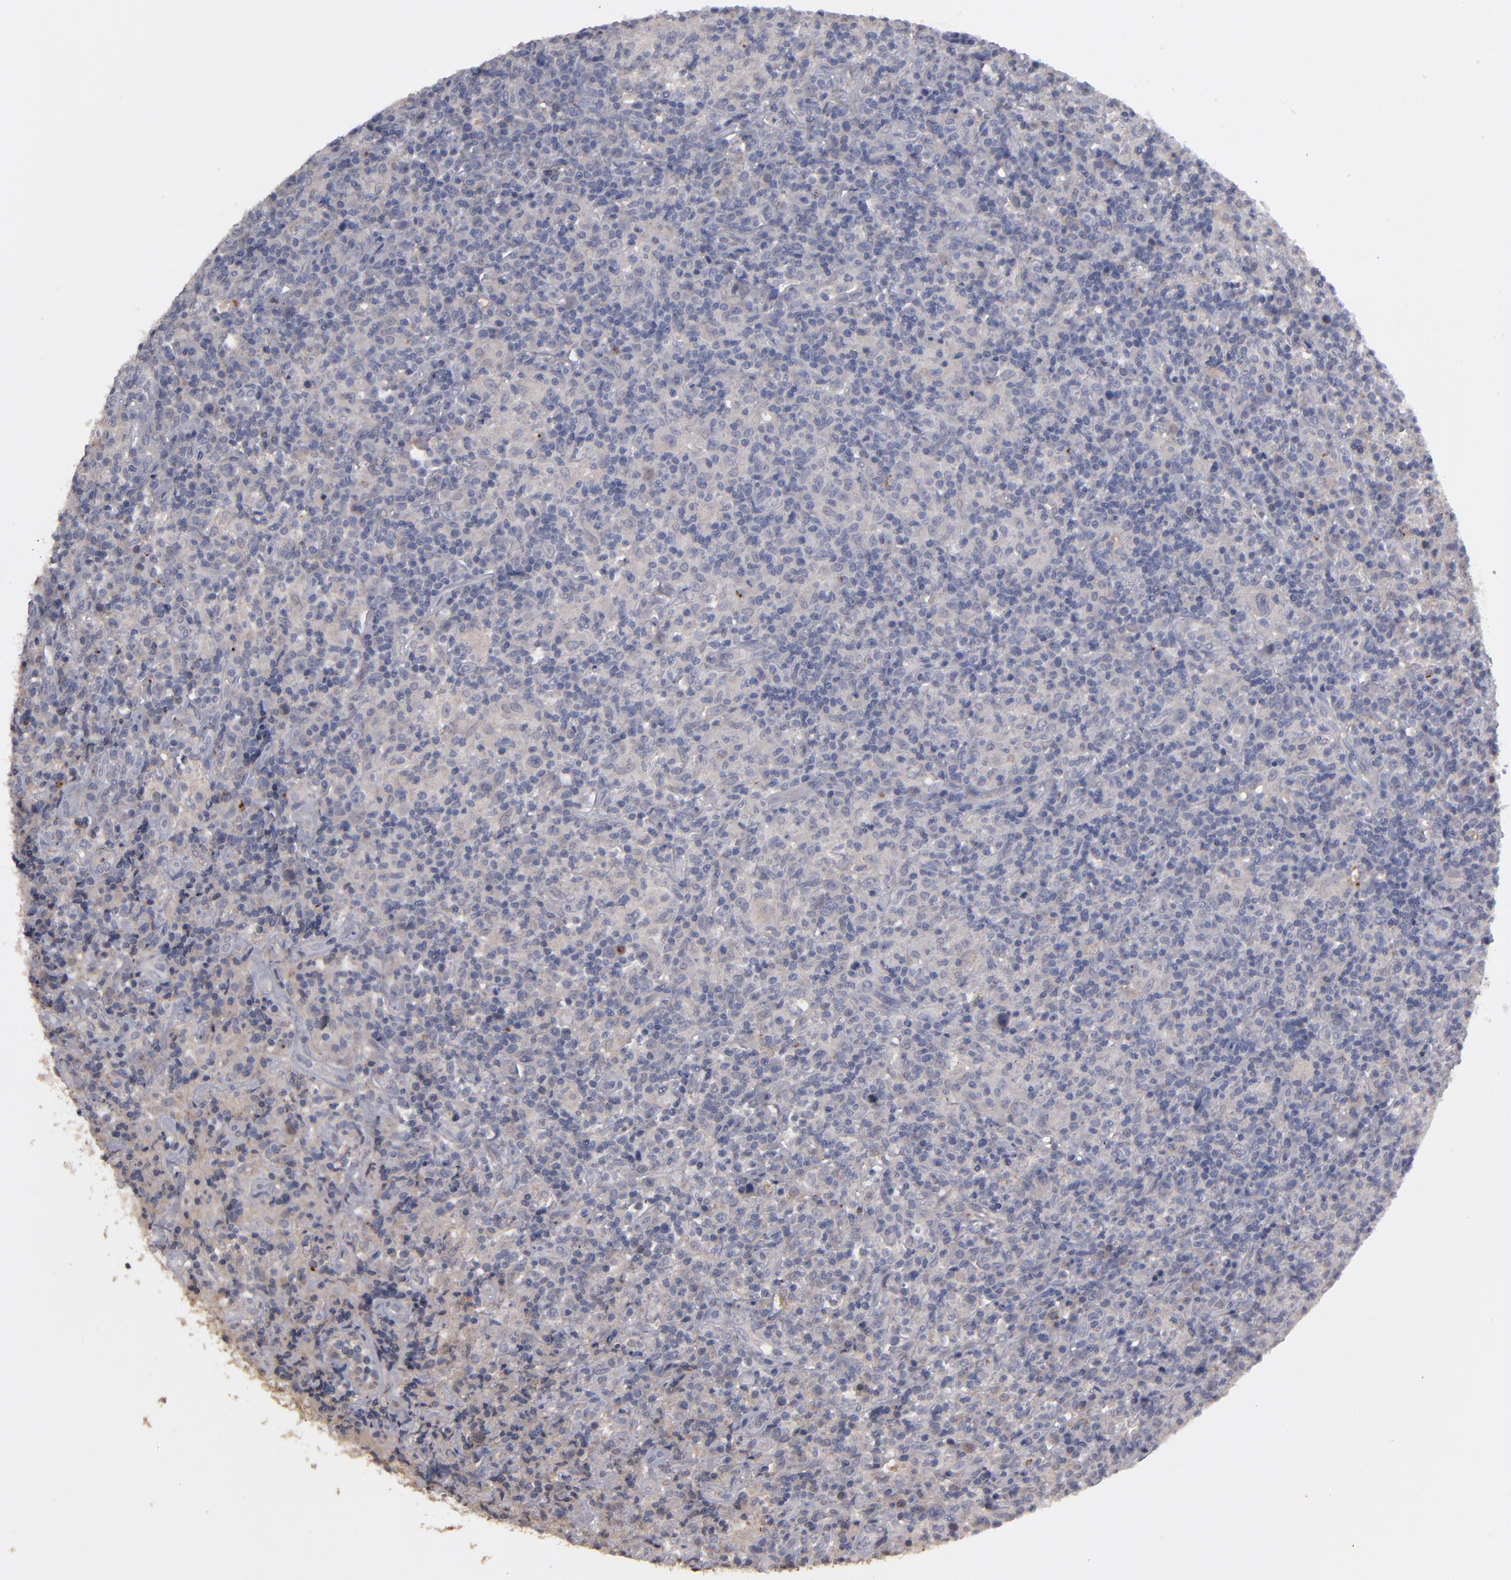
{"staining": {"intensity": "negative", "quantity": "none", "location": "none"}, "tissue": "lymphoma", "cell_type": "Tumor cells", "image_type": "cancer", "snomed": [{"axis": "morphology", "description": "Hodgkin's disease, NOS"}, {"axis": "topography", "description": "Lymph node"}], "caption": "Hodgkin's disease was stained to show a protein in brown. There is no significant staining in tumor cells. The staining was performed using DAB to visualize the protein expression in brown, while the nuclei were stained in blue with hematoxylin (Magnification: 20x).", "gene": "GPM6B", "patient": {"sex": "male", "age": 65}}